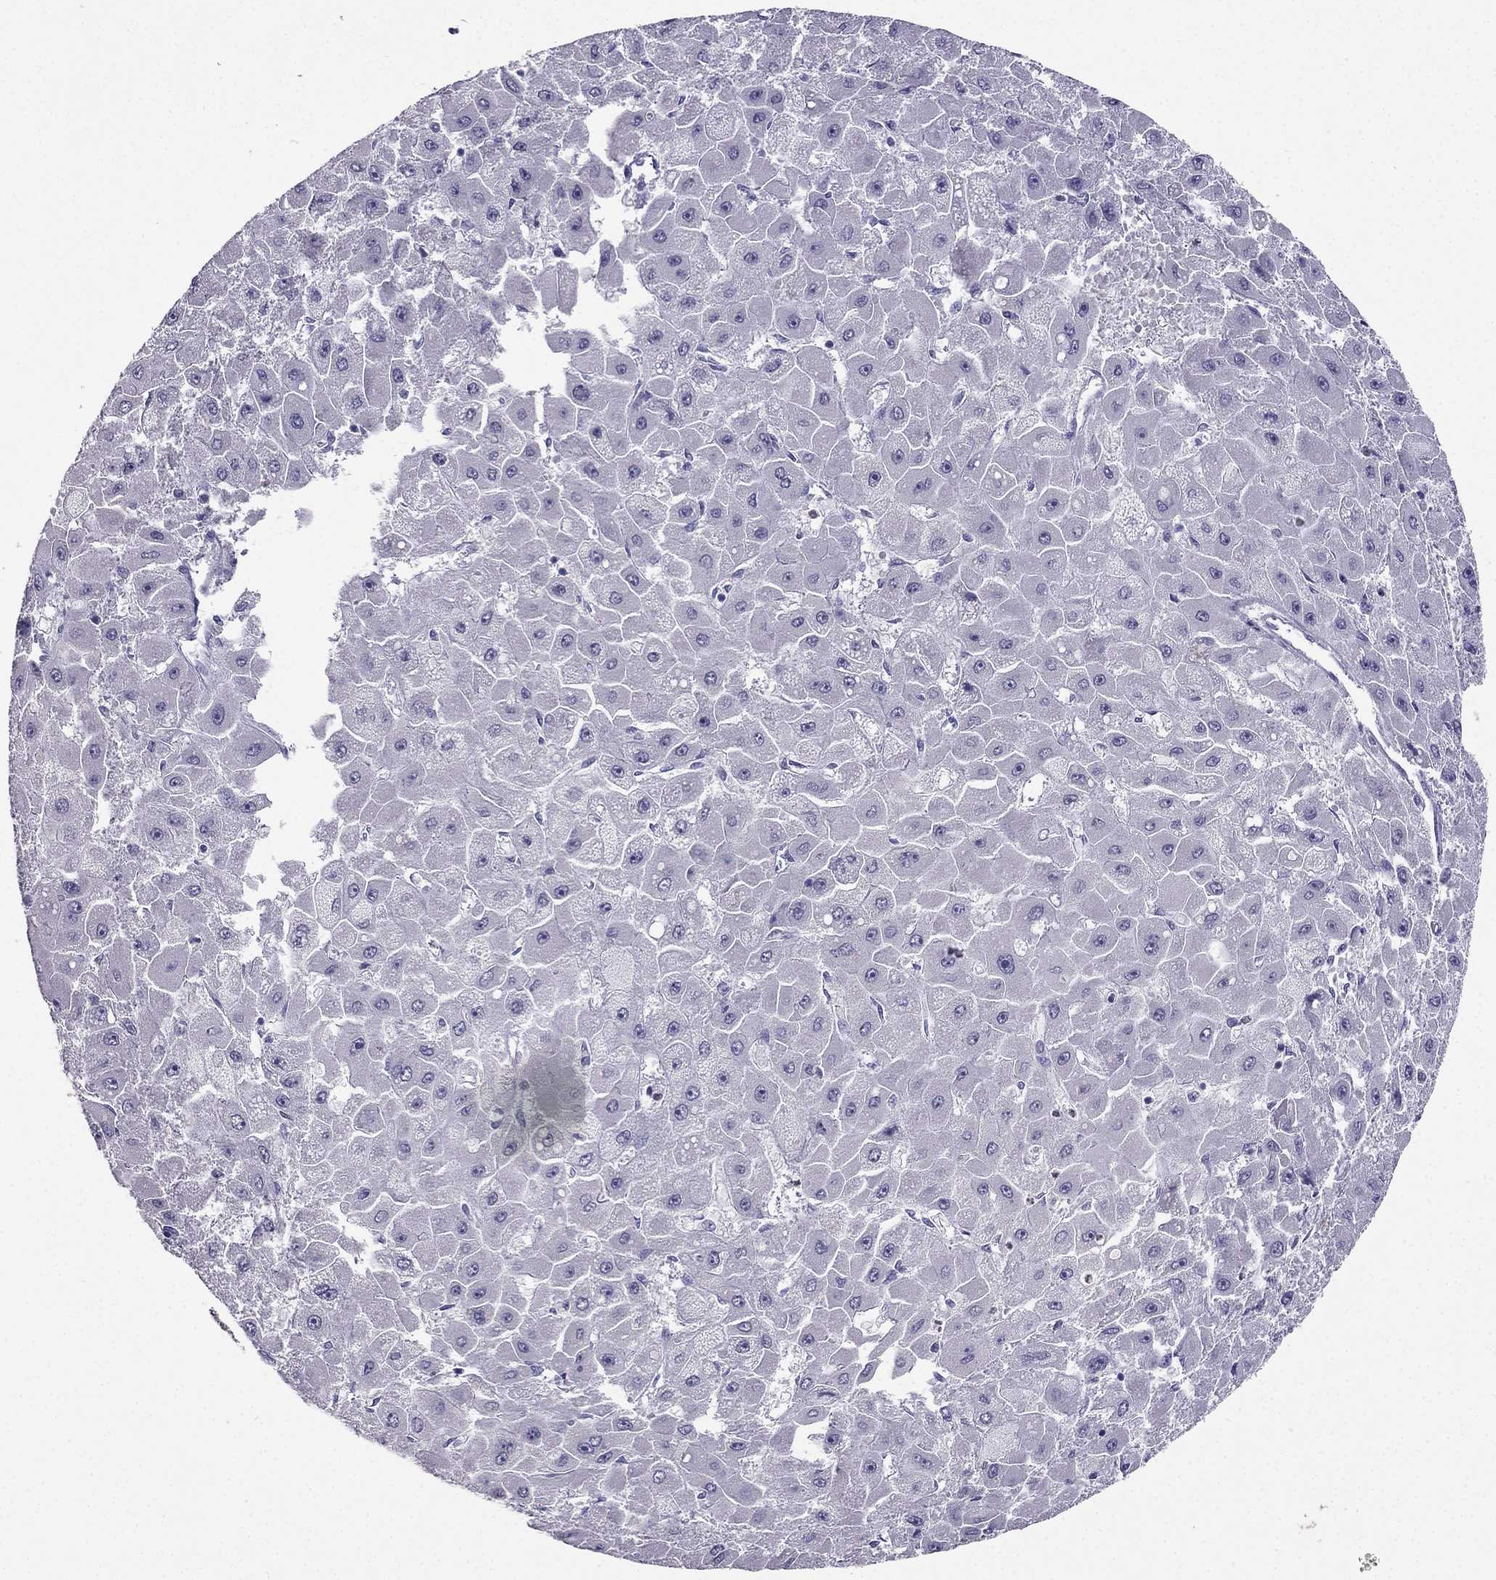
{"staining": {"intensity": "negative", "quantity": "none", "location": "none"}, "tissue": "liver cancer", "cell_type": "Tumor cells", "image_type": "cancer", "snomed": [{"axis": "morphology", "description": "Carcinoma, Hepatocellular, NOS"}, {"axis": "topography", "description": "Liver"}], "caption": "This is a photomicrograph of immunohistochemistry (IHC) staining of liver hepatocellular carcinoma, which shows no expression in tumor cells. The staining is performed using DAB brown chromogen with nuclei counter-stained in using hematoxylin.", "gene": "ARID3A", "patient": {"sex": "female", "age": 25}}